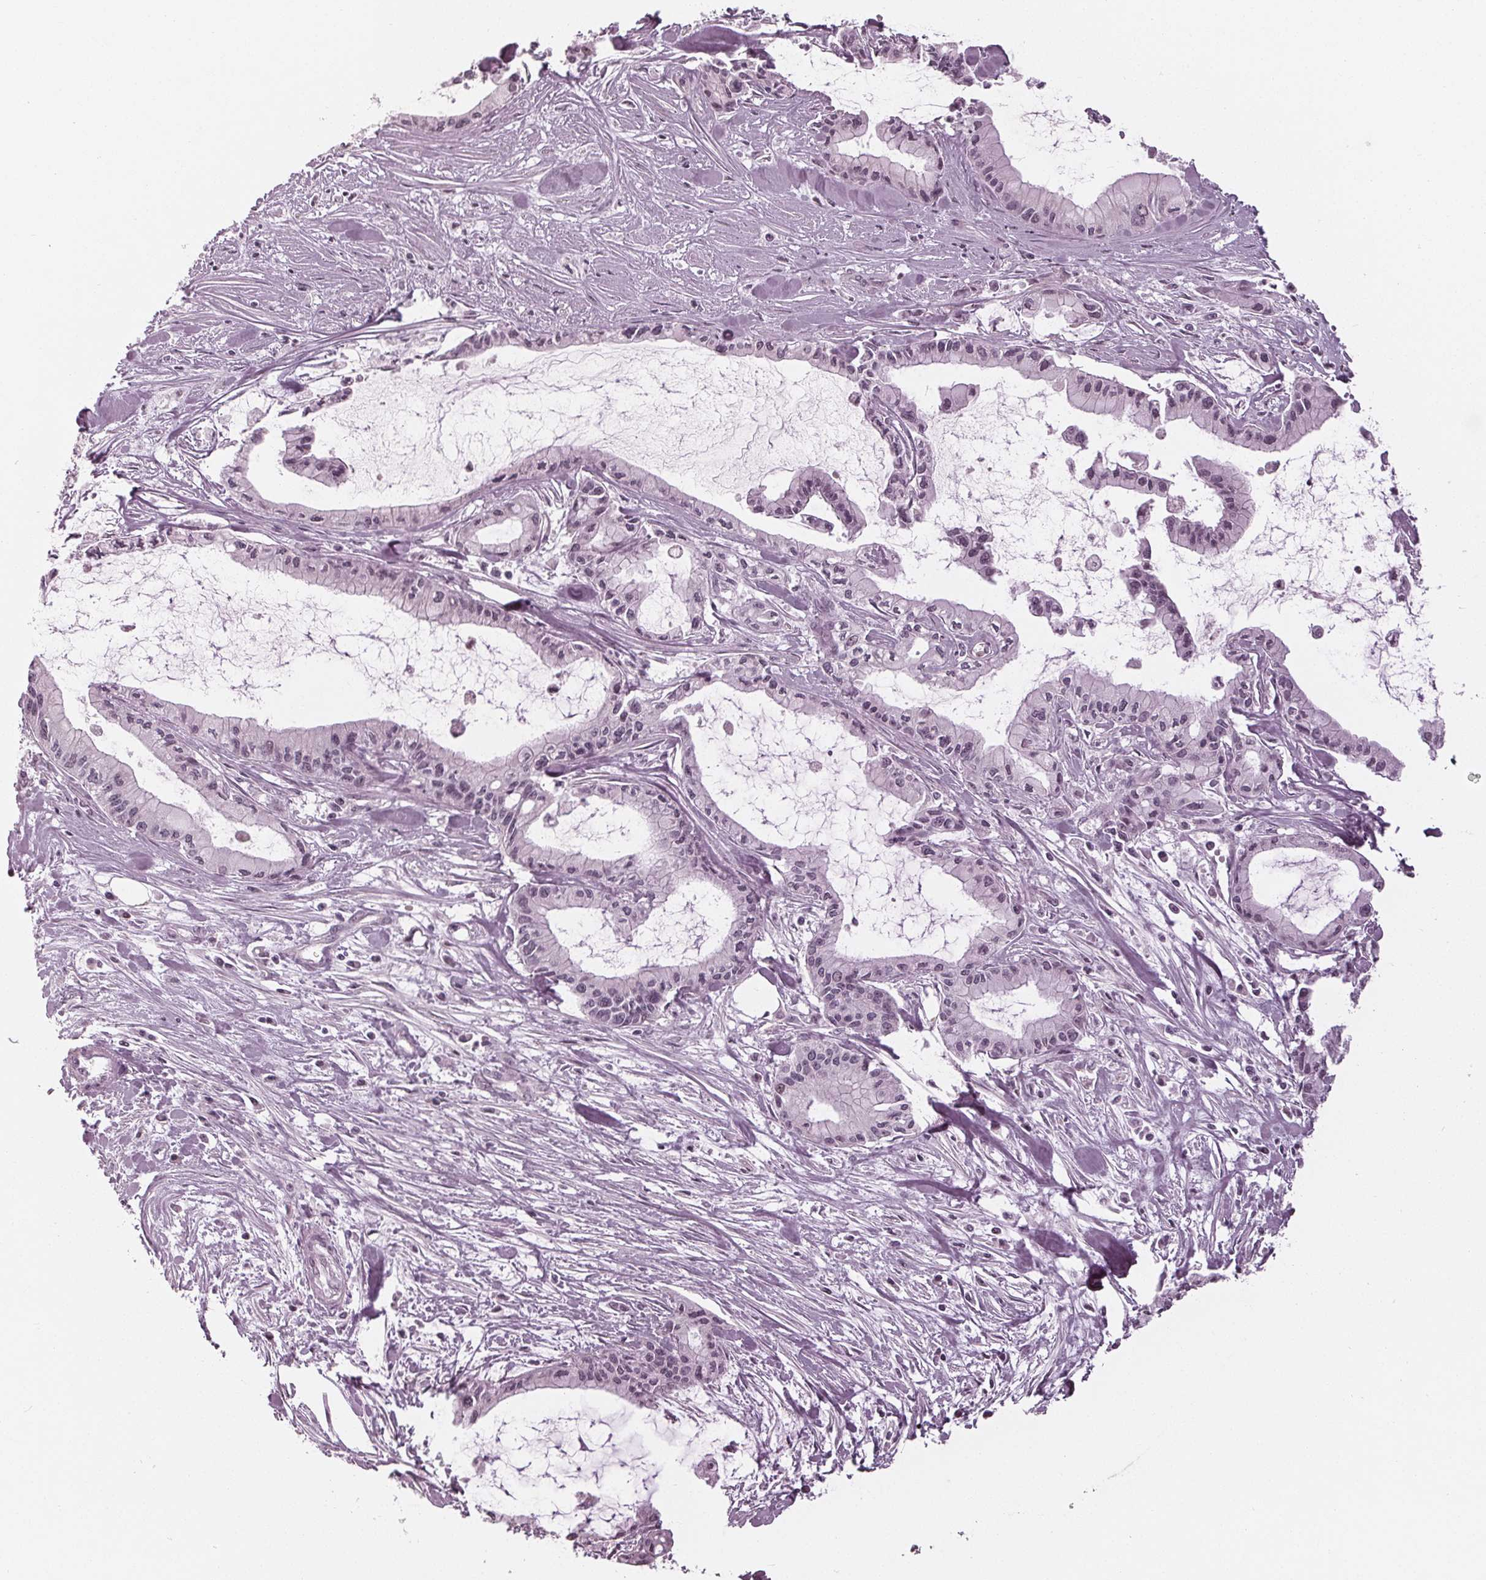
{"staining": {"intensity": "negative", "quantity": "none", "location": "none"}, "tissue": "pancreatic cancer", "cell_type": "Tumor cells", "image_type": "cancer", "snomed": [{"axis": "morphology", "description": "Adenocarcinoma, NOS"}, {"axis": "topography", "description": "Pancreas"}], "caption": "Photomicrograph shows no significant protein positivity in tumor cells of pancreatic adenocarcinoma.", "gene": "ADPRHL1", "patient": {"sex": "male", "age": 48}}